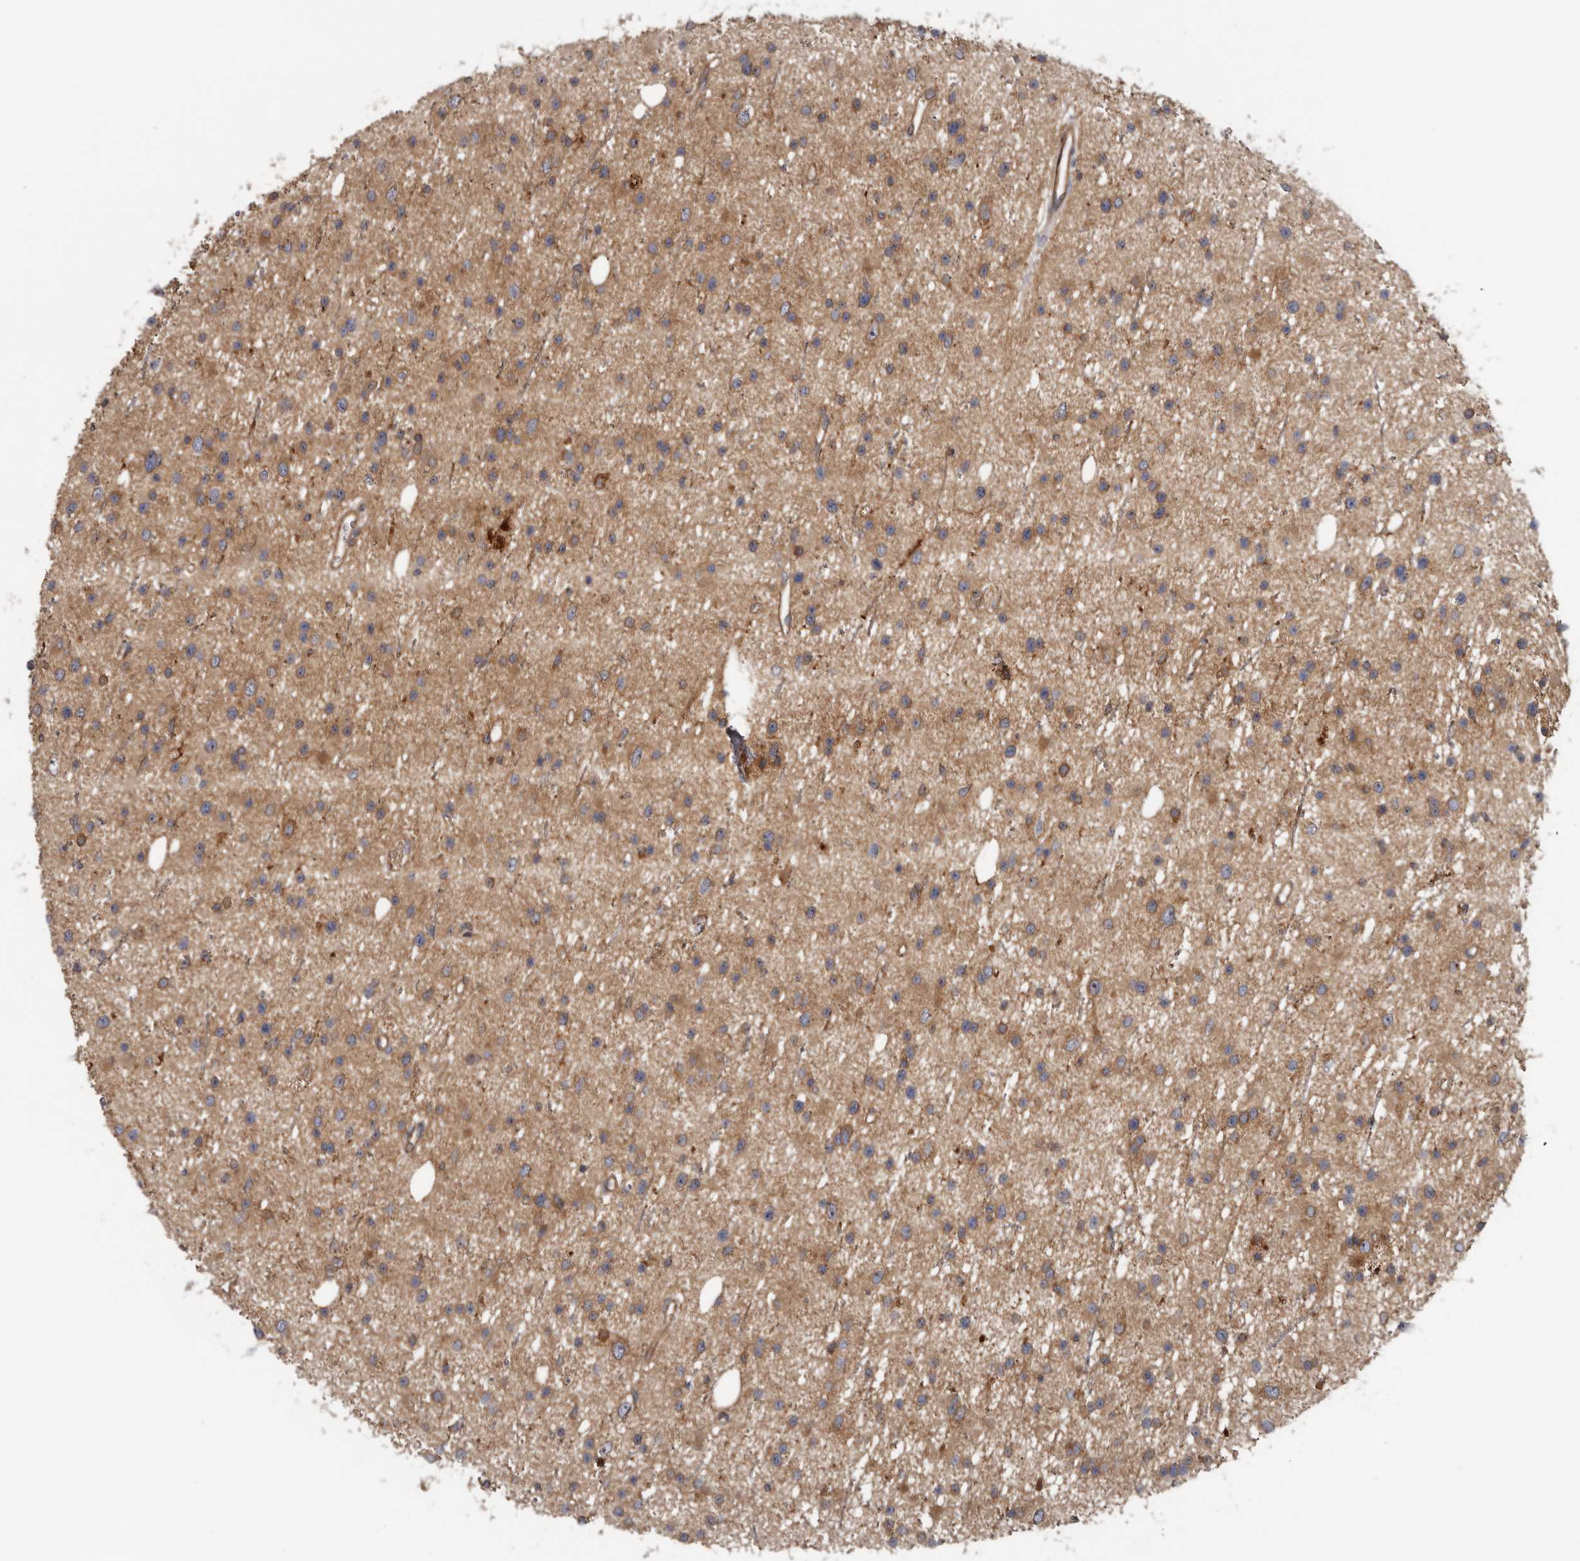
{"staining": {"intensity": "moderate", "quantity": "25%-75%", "location": "cytoplasmic/membranous"}, "tissue": "glioma", "cell_type": "Tumor cells", "image_type": "cancer", "snomed": [{"axis": "morphology", "description": "Glioma, malignant, Low grade"}, {"axis": "topography", "description": "Cerebral cortex"}], "caption": "IHC image of human glioma stained for a protein (brown), which shows medium levels of moderate cytoplasmic/membranous expression in approximately 25%-75% of tumor cells.", "gene": "HINT3", "patient": {"sex": "female", "age": 39}}